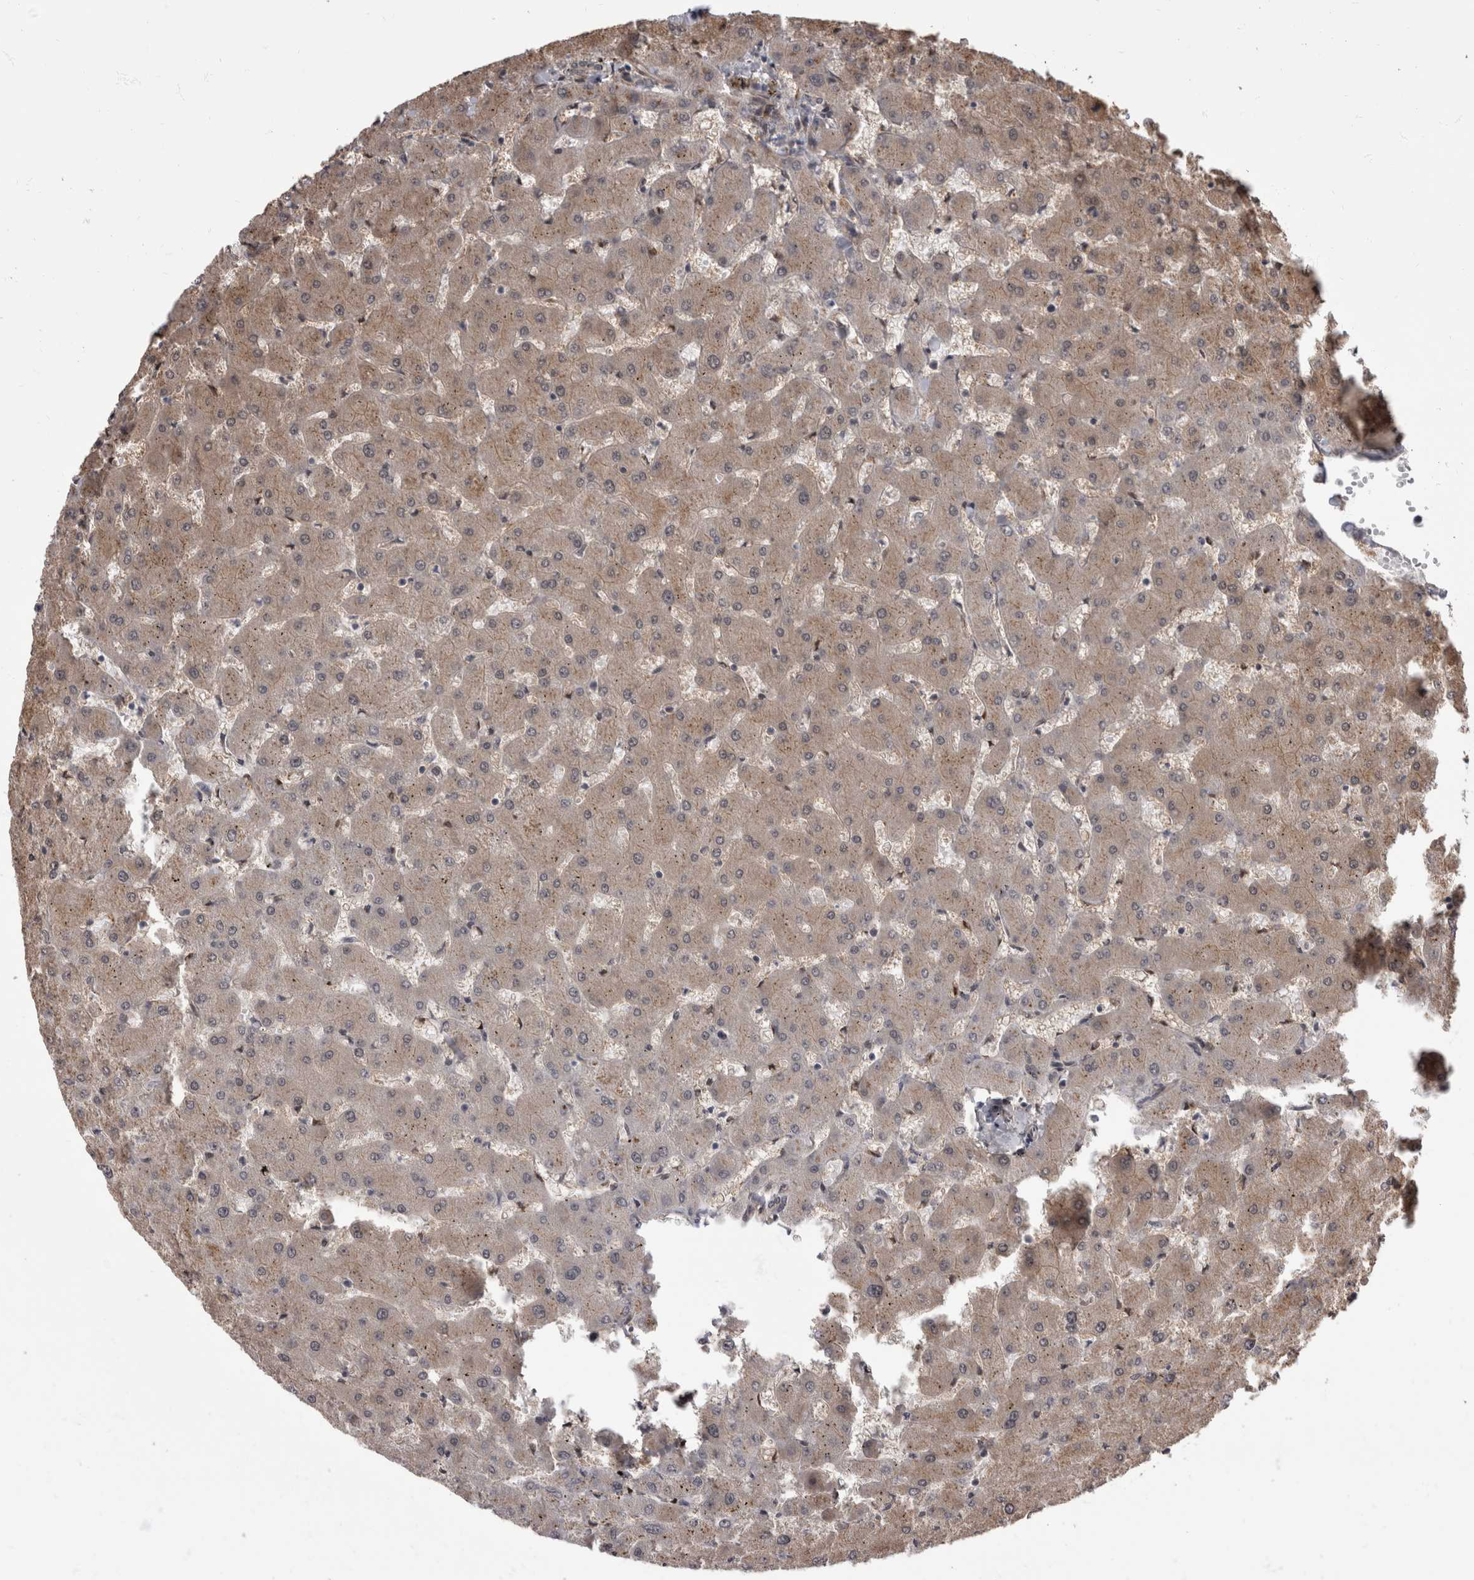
{"staining": {"intensity": "negative", "quantity": "none", "location": "none"}, "tissue": "liver", "cell_type": "Cholangiocytes", "image_type": "normal", "snomed": [{"axis": "morphology", "description": "Normal tissue, NOS"}, {"axis": "topography", "description": "Liver"}], "caption": "This image is of benign liver stained with immunohistochemistry (IHC) to label a protein in brown with the nuclei are counter-stained blue. There is no expression in cholangiocytes.", "gene": "AKT3", "patient": {"sex": "female", "age": 63}}